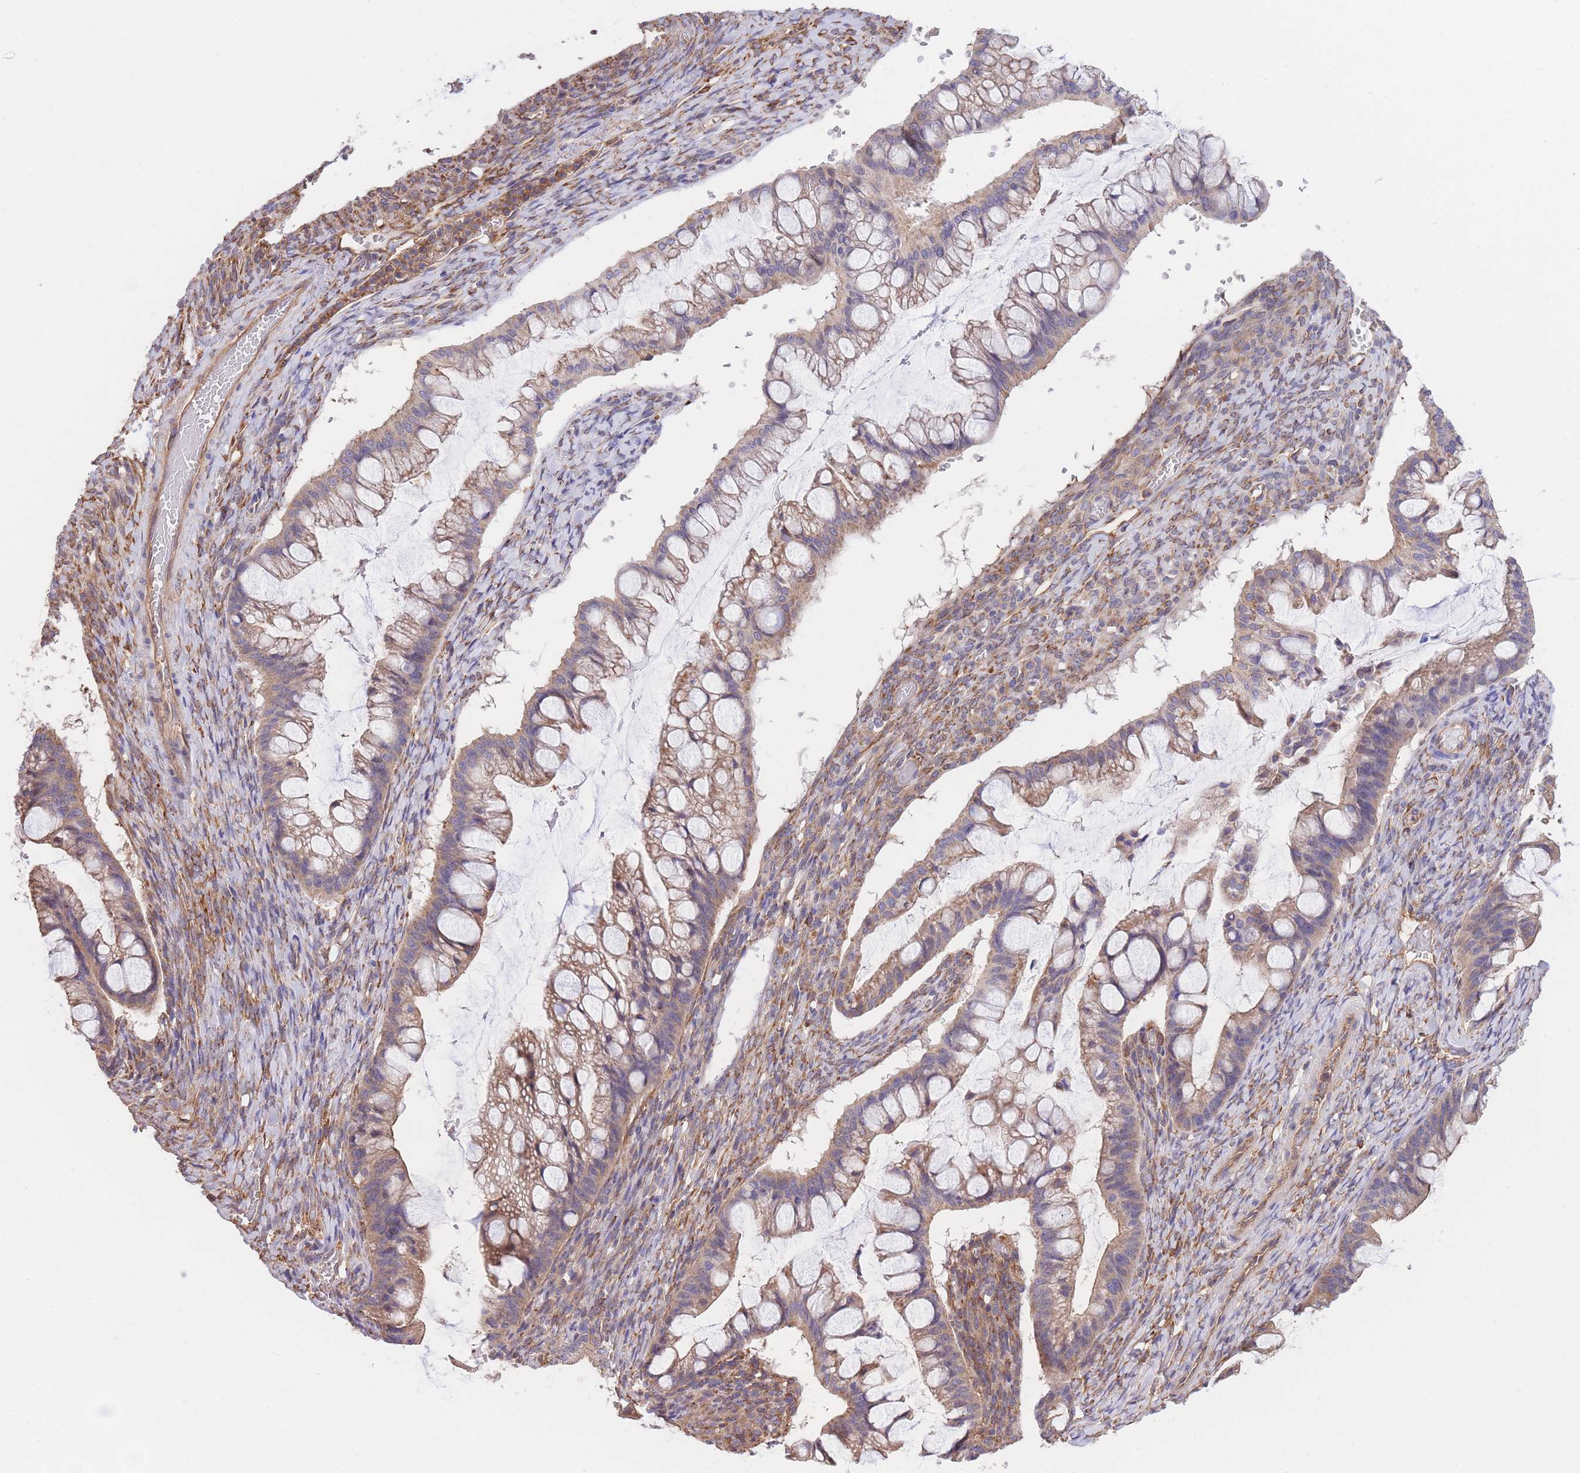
{"staining": {"intensity": "weak", "quantity": ">75%", "location": "cytoplasmic/membranous"}, "tissue": "ovarian cancer", "cell_type": "Tumor cells", "image_type": "cancer", "snomed": [{"axis": "morphology", "description": "Cystadenocarcinoma, mucinous, NOS"}, {"axis": "topography", "description": "Ovary"}], "caption": "This is an image of immunohistochemistry (IHC) staining of ovarian mucinous cystadenocarcinoma, which shows weak expression in the cytoplasmic/membranous of tumor cells.", "gene": "LRRN4CL", "patient": {"sex": "female", "age": 73}}